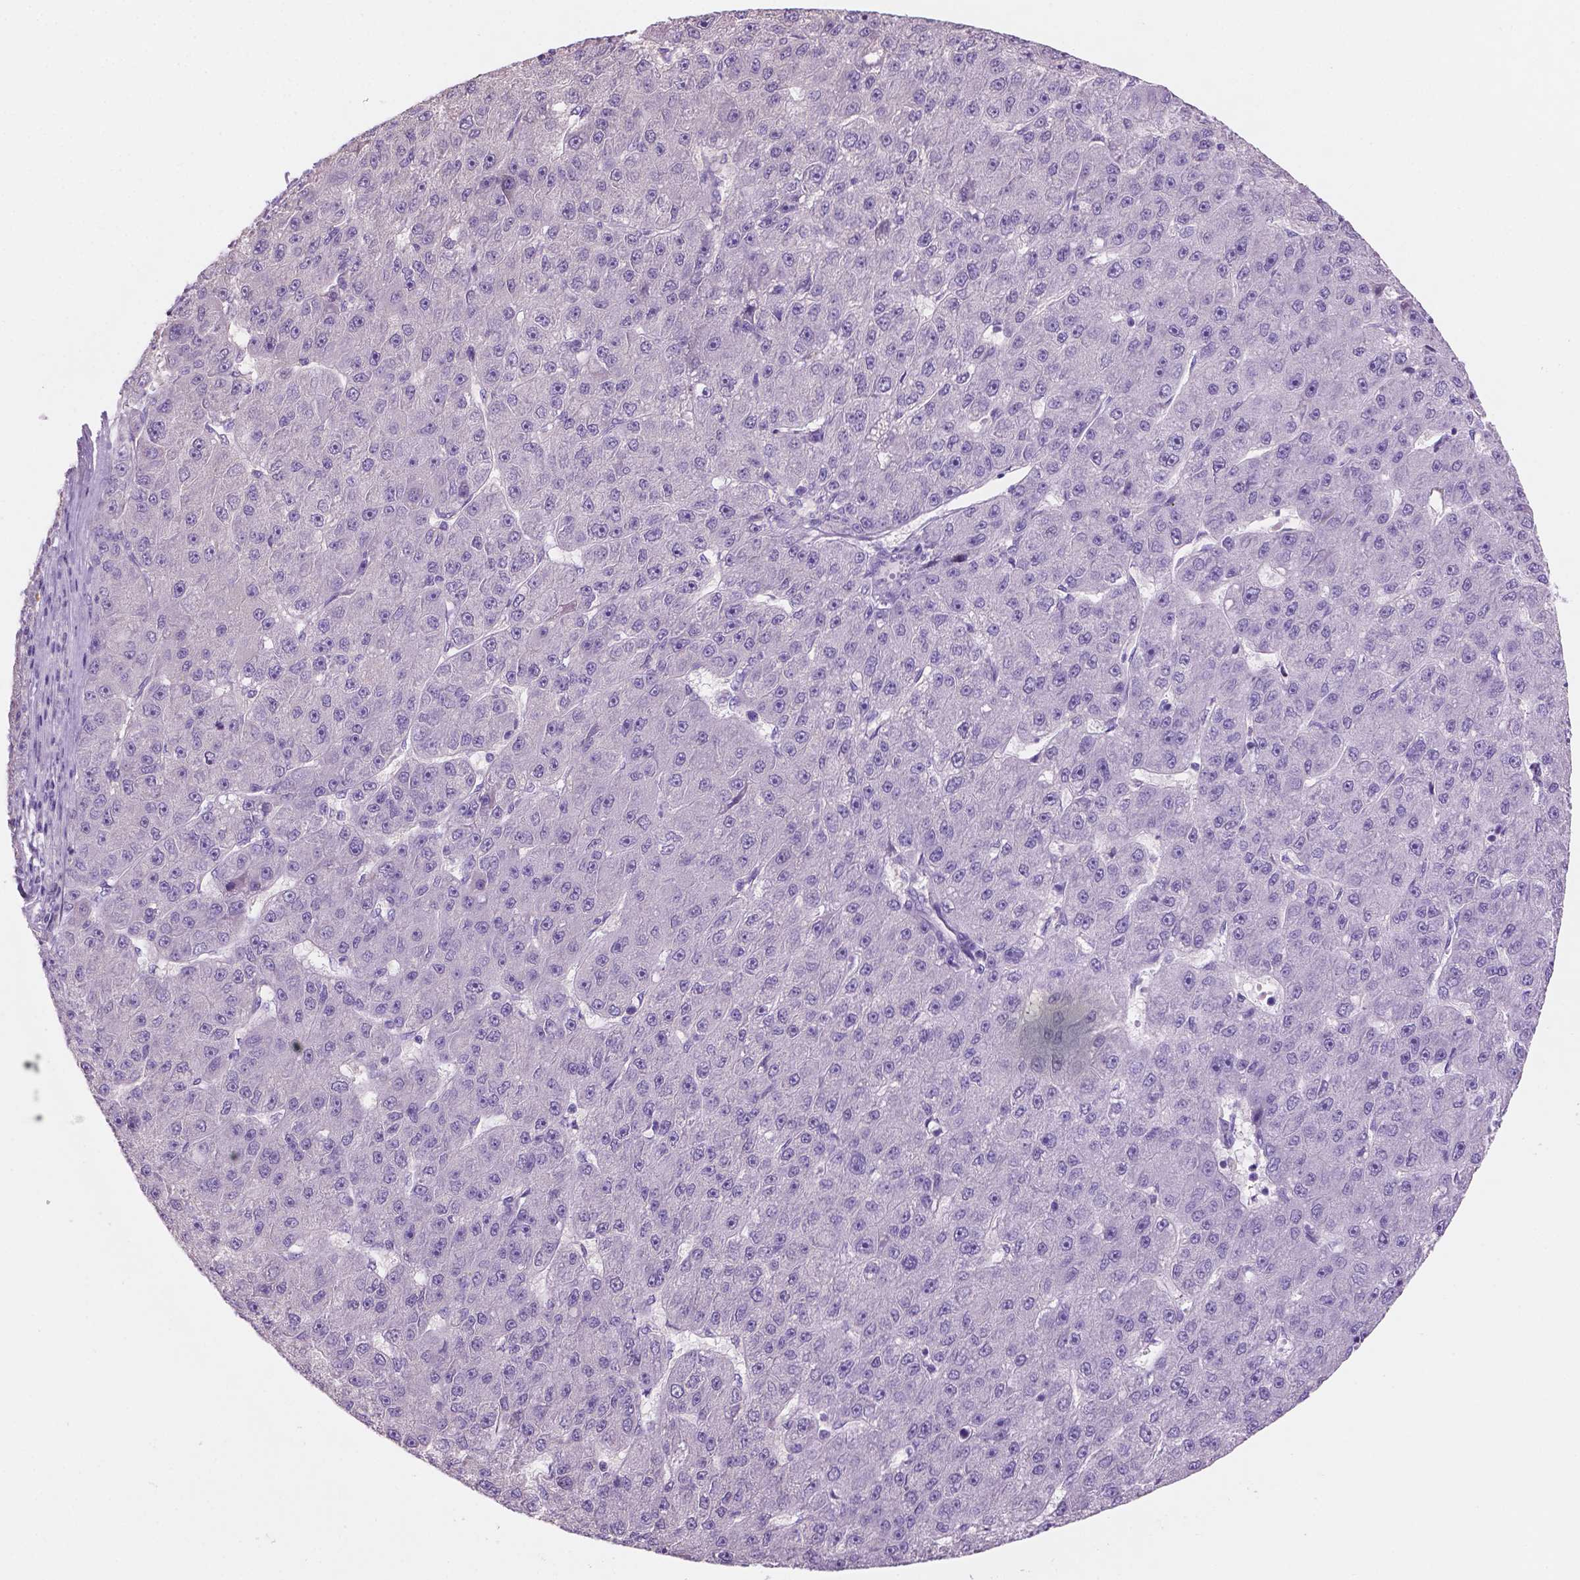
{"staining": {"intensity": "negative", "quantity": "none", "location": "none"}, "tissue": "liver cancer", "cell_type": "Tumor cells", "image_type": "cancer", "snomed": [{"axis": "morphology", "description": "Carcinoma, Hepatocellular, NOS"}, {"axis": "topography", "description": "Liver"}], "caption": "A photomicrograph of liver hepatocellular carcinoma stained for a protein displays no brown staining in tumor cells.", "gene": "SBSN", "patient": {"sex": "male", "age": 67}}